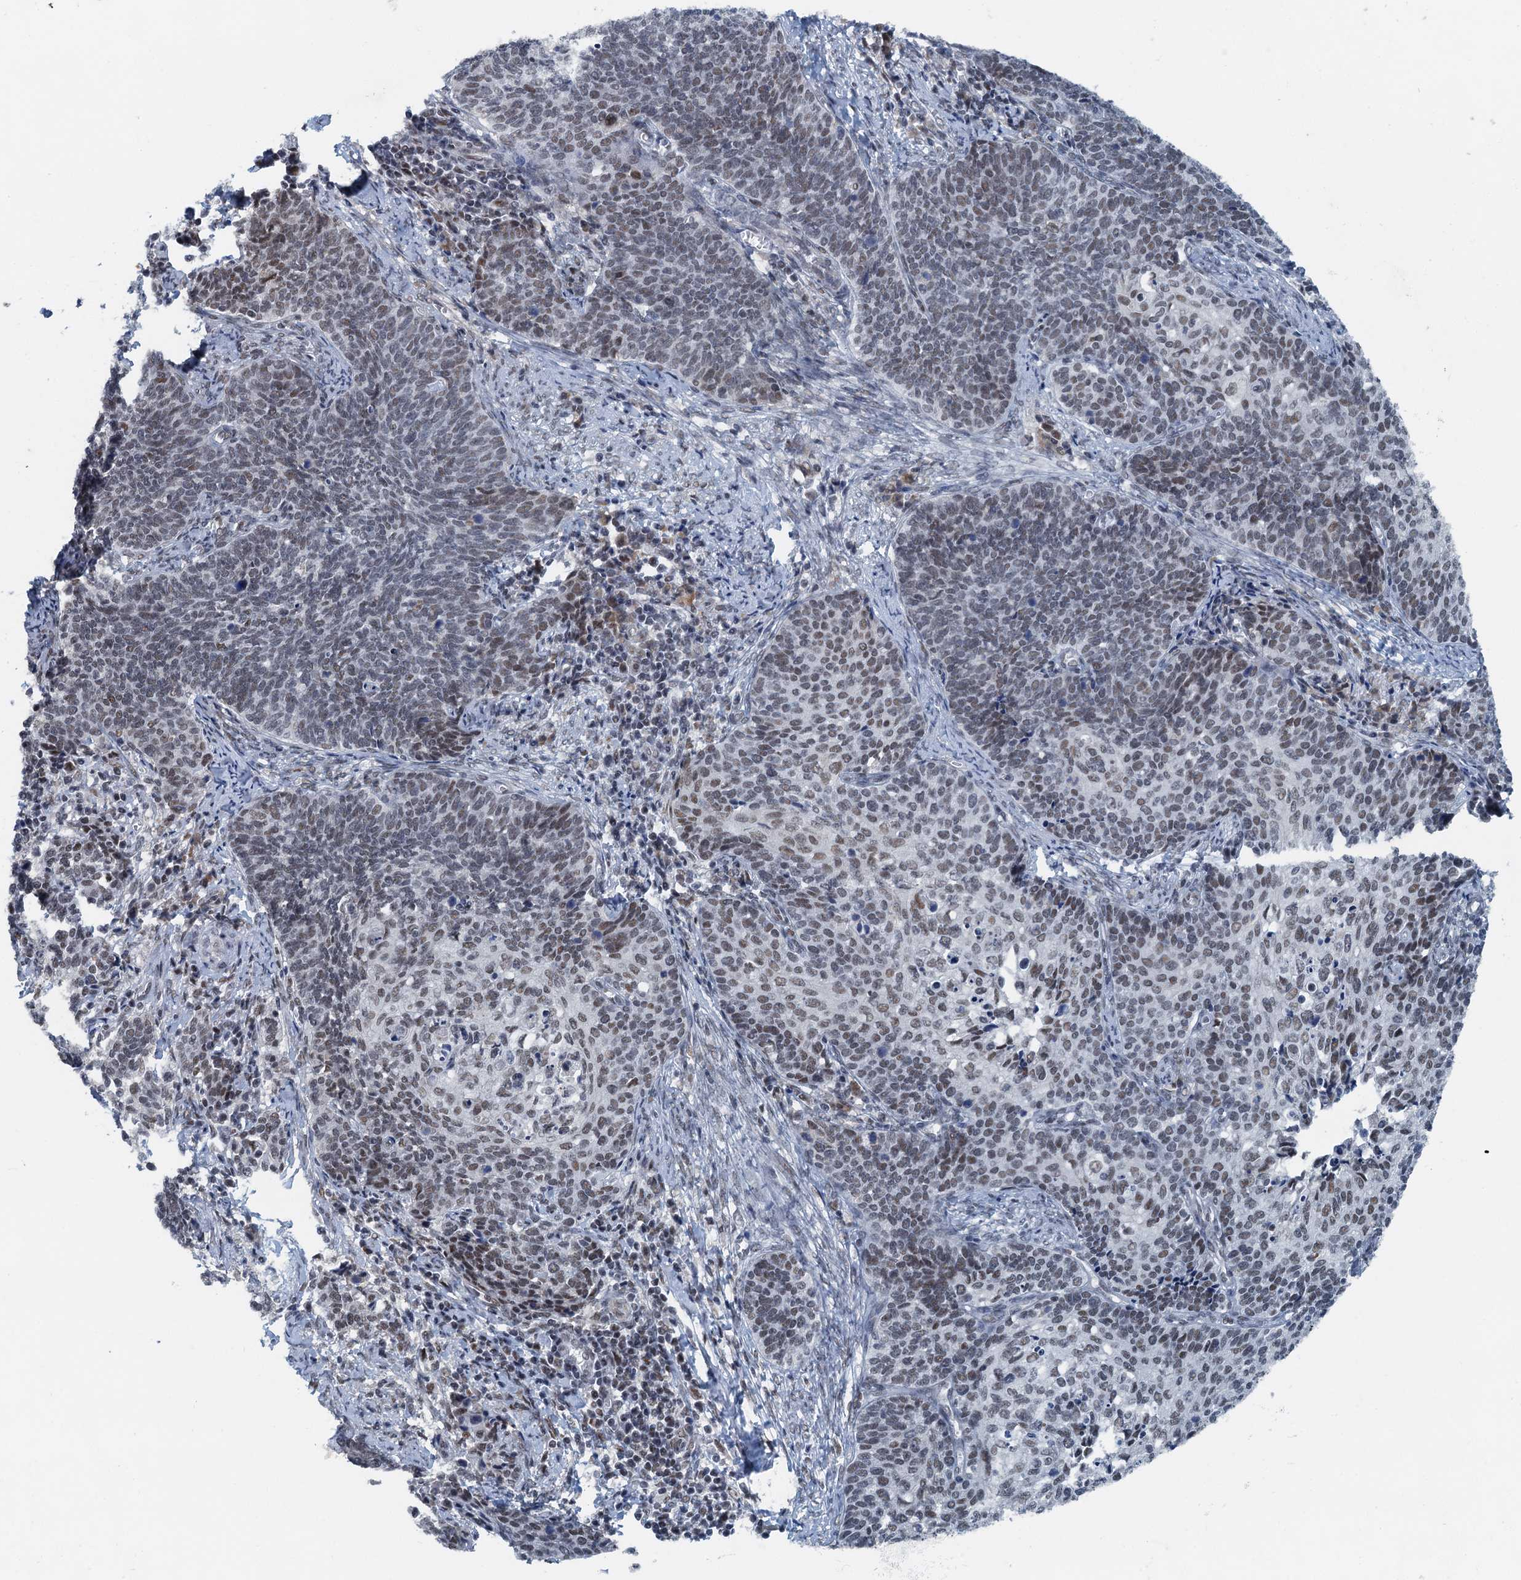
{"staining": {"intensity": "weak", "quantity": ">75%", "location": "nuclear"}, "tissue": "cervical cancer", "cell_type": "Tumor cells", "image_type": "cancer", "snomed": [{"axis": "morphology", "description": "Squamous cell carcinoma, NOS"}, {"axis": "topography", "description": "Cervix"}], "caption": "Squamous cell carcinoma (cervical) stained with a protein marker shows weak staining in tumor cells.", "gene": "MTA3", "patient": {"sex": "female", "age": 39}}